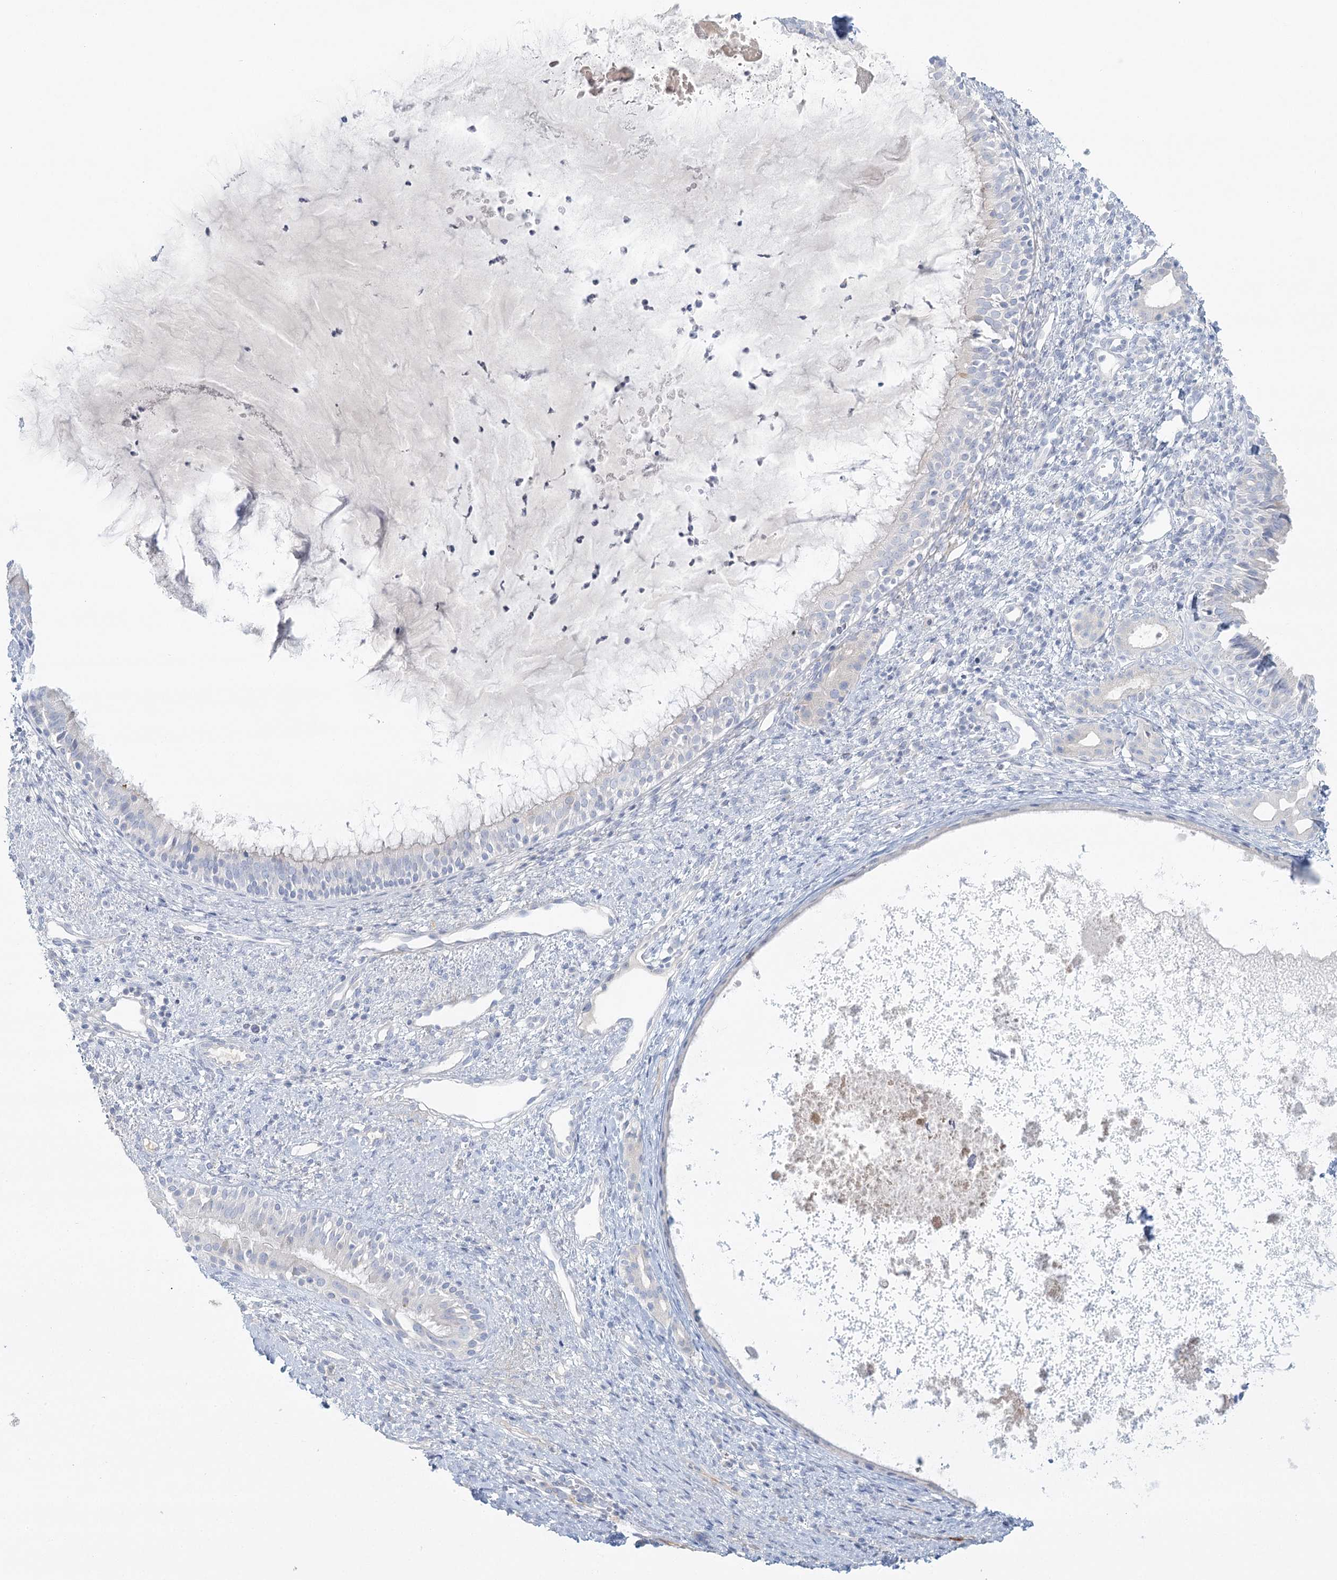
{"staining": {"intensity": "negative", "quantity": "none", "location": "none"}, "tissue": "nasopharynx", "cell_type": "Respiratory epithelial cells", "image_type": "normal", "snomed": [{"axis": "morphology", "description": "Normal tissue, NOS"}, {"axis": "topography", "description": "Nasopharynx"}], "caption": "IHC of benign nasopharynx reveals no expression in respiratory epithelial cells. (DAB (3,3'-diaminobenzidine) immunohistochemistry (IHC), high magnification).", "gene": "DMGDH", "patient": {"sex": "male", "age": 22}}